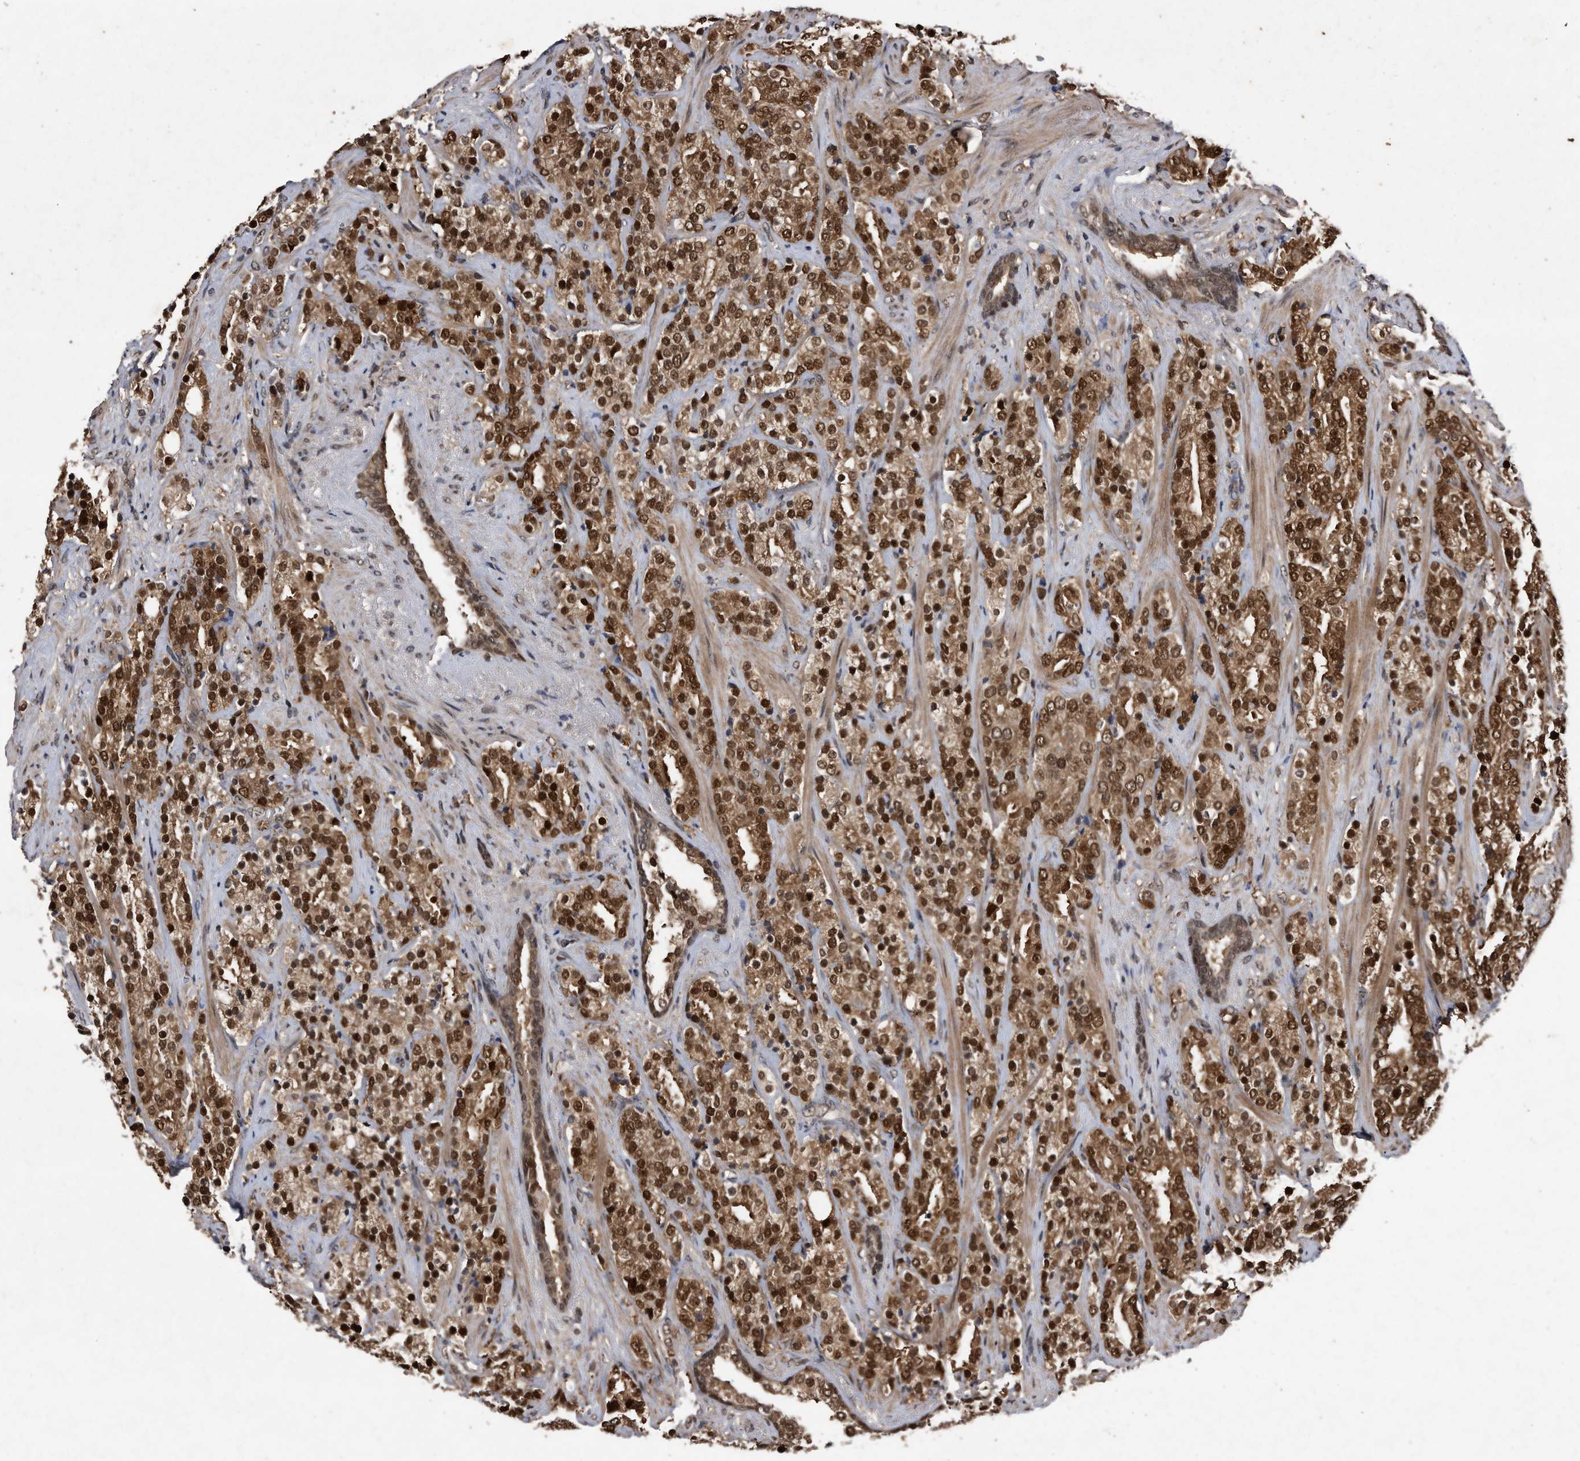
{"staining": {"intensity": "moderate", "quantity": ">75%", "location": "cytoplasmic/membranous,nuclear"}, "tissue": "prostate cancer", "cell_type": "Tumor cells", "image_type": "cancer", "snomed": [{"axis": "morphology", "description": "Adenocarcinoma, High grade"}, {"axis": "topography", "description": "Prostate"}], "caption": "Prostate cancer stained for a protein (brown) demonstrates moderate cytoplasmic/membranous and nuclear positive expression in approximately >75% of tumor cells.", "gene": "RAD23B", "patient": {"sex": "male", "age": 71}}